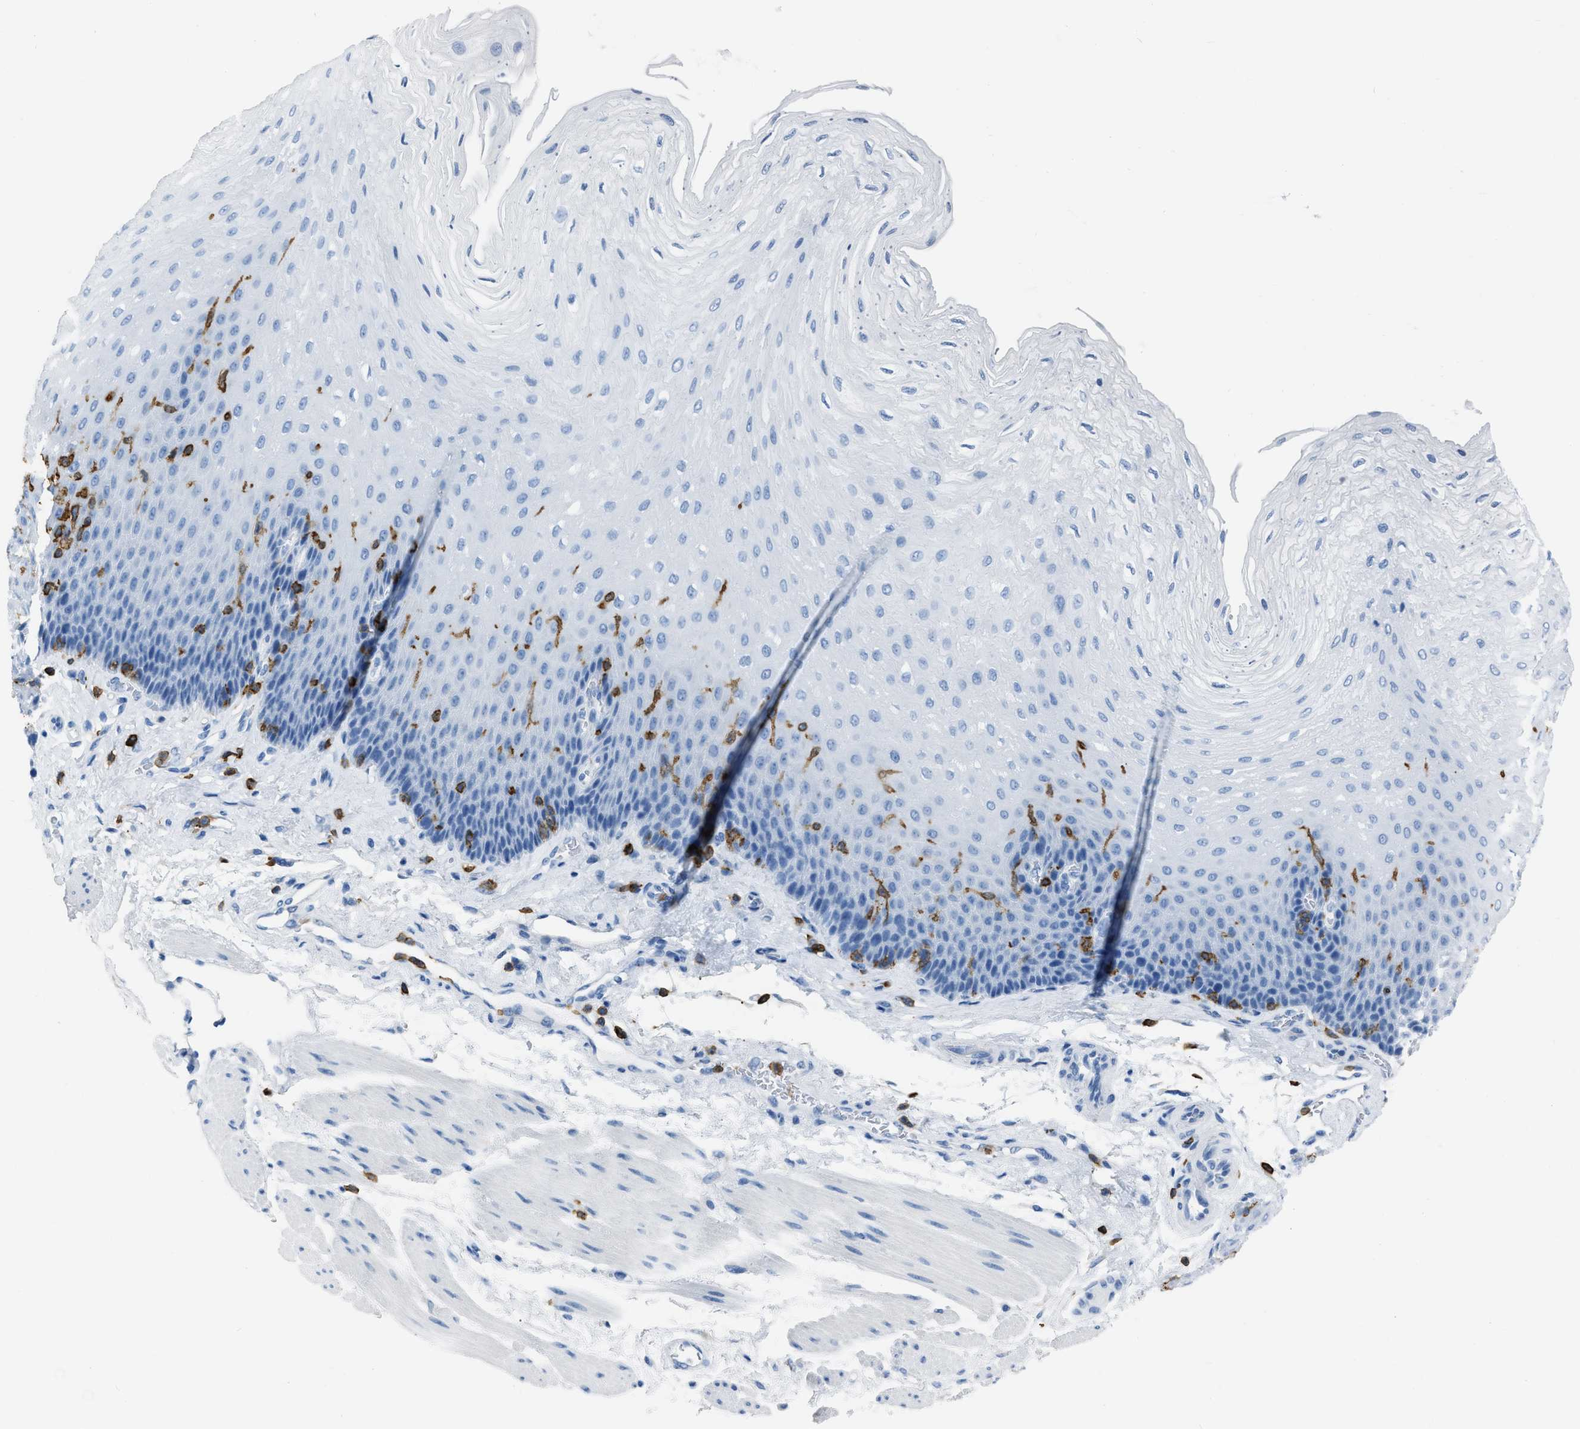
{"staining": {"intensity": "negative", "quantity": "none", "location": "none"}, "tissue": "esophagus", "cell_type": "Squamous epithelial cells", "image_type": "normal", "snomed": [{"axis": "morphology", "description": "Normal tissue, NOS"}, {"axis": "topography", "description": "Esophagus"}], "caption": "The photomicrograph shows no significant staining in squamous epithelial cells of esophagus.", "gene": "LSP1", "patient": {"sex": "female", "age": 72}}